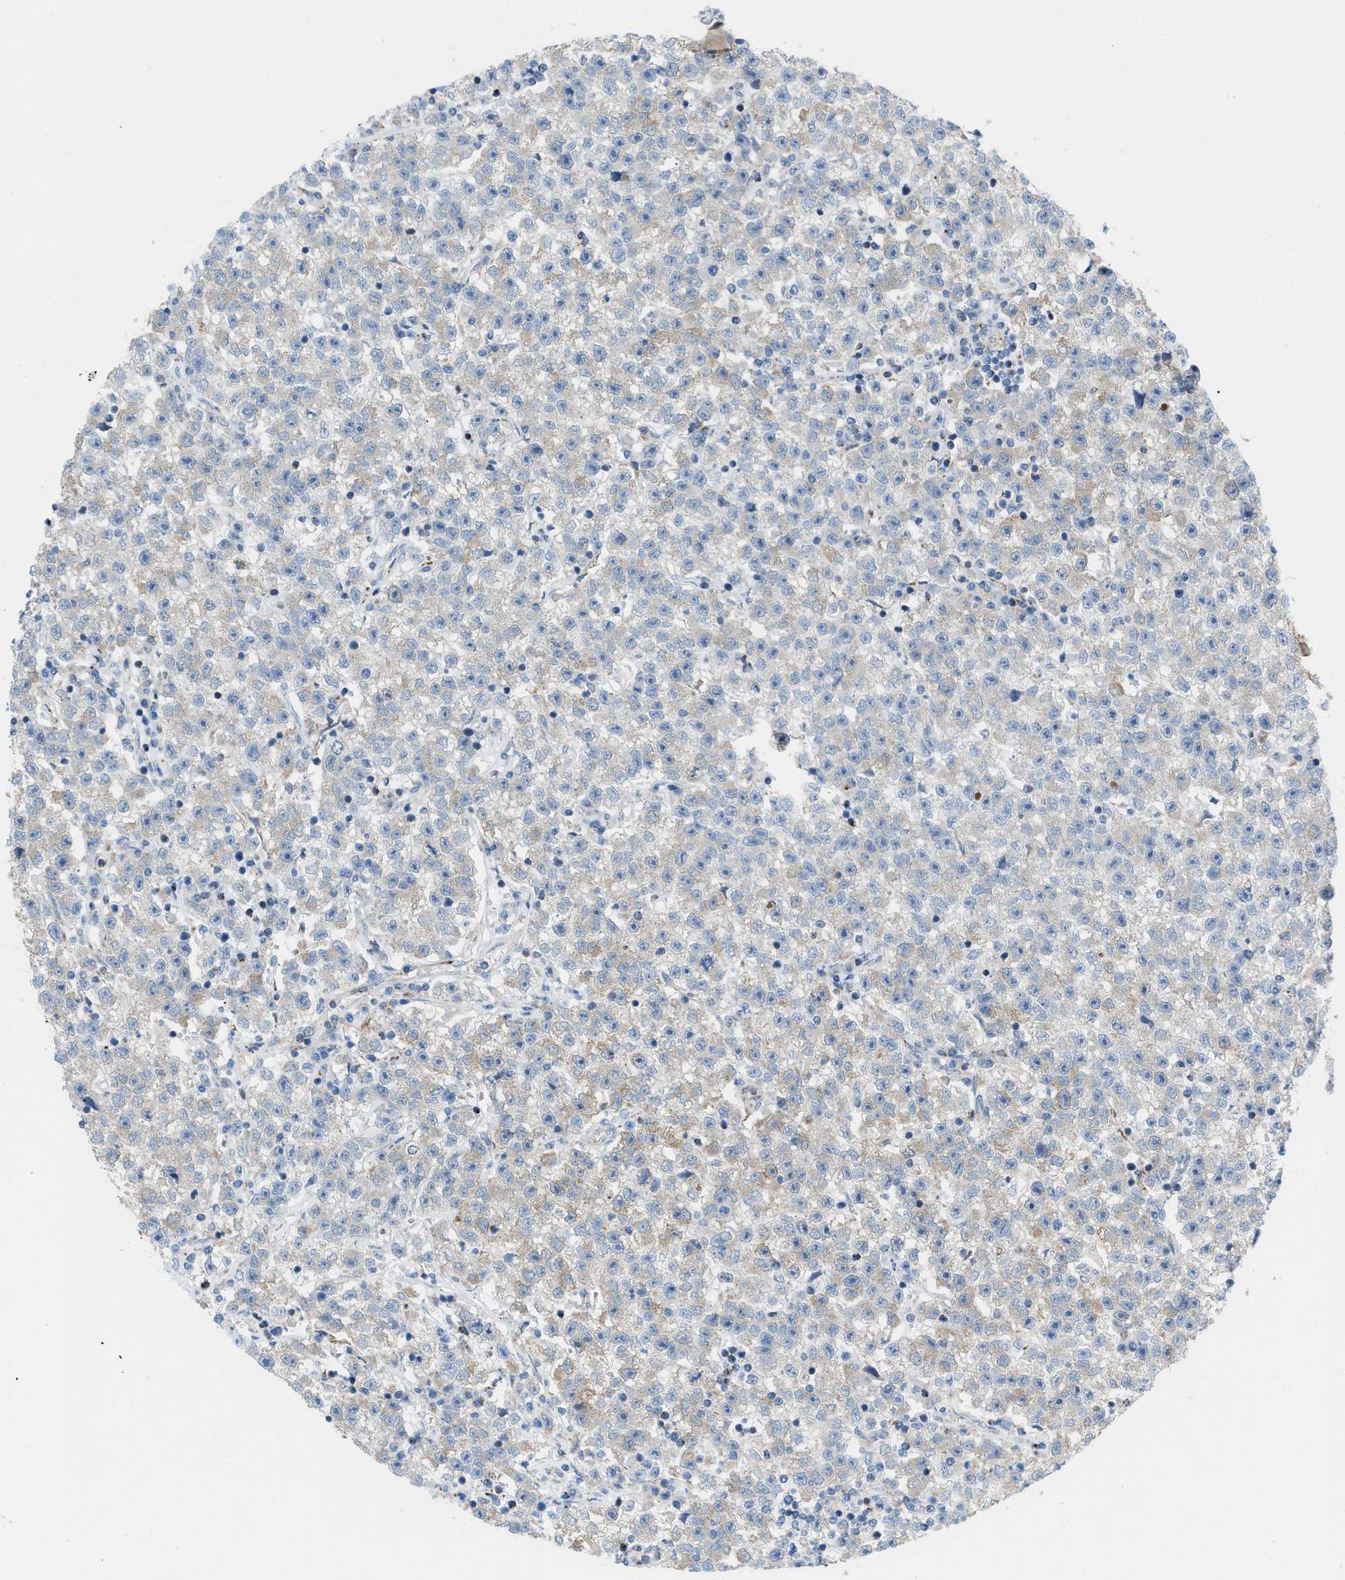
{"staining": {"intensity": "weak", "quantity": "<25%", "location": "cytoplasmic/membranous"}, "tissue": "testis cancer", "cell_type": "Tumor cells", "image_type": "cancer", "snomed": [{"axis": "morphology", "description": "Seminoma, NOS"}, {"axis": "topography", "description": "Testis"}], "caption": "The photomicrograph displays no significant staining in tumor cells of seminoma (testis).", "gene": "RBBP9", "patient": {"sex": "male", "age": 22}}